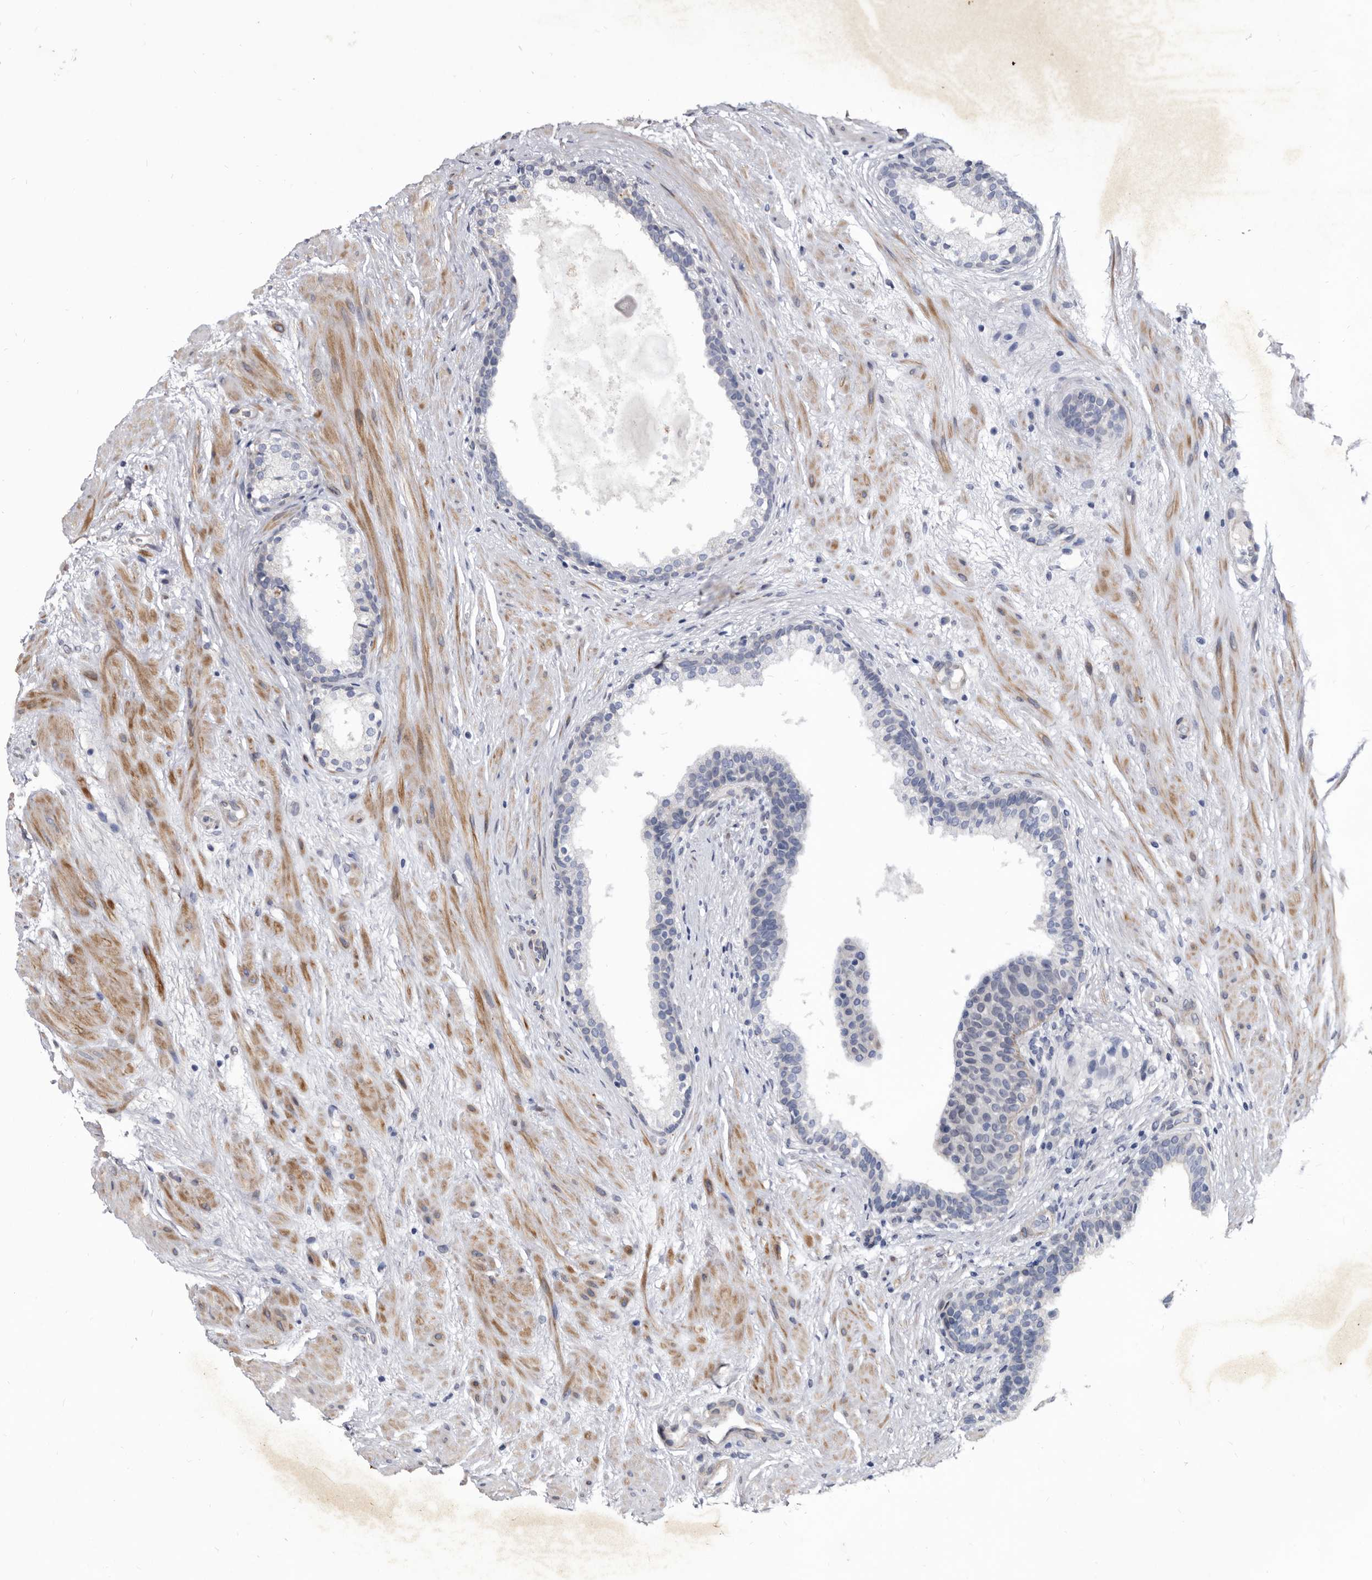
{"staining": {"intensity": "negative", "quantity": "none", "location": "none"}, "tissue": "prostate cancer", "cell_type": "Tumor cells", "image_type": "cancer", "snomed": [{"axis": "morphology", "description": "Adenocarcinoma, High grade"}, {"axis": "topography", "description": "Prostate"}], "caption": "This photomicrograph is of prostate adenocarcinoma (high-grade) stained with immunohistochemistry to label a protein in brown with the nuclei are counter-stained blue. There is no expression in tumor cells.", "gene": "PROM1", "patient": {"sex": "male", "age": 56}}